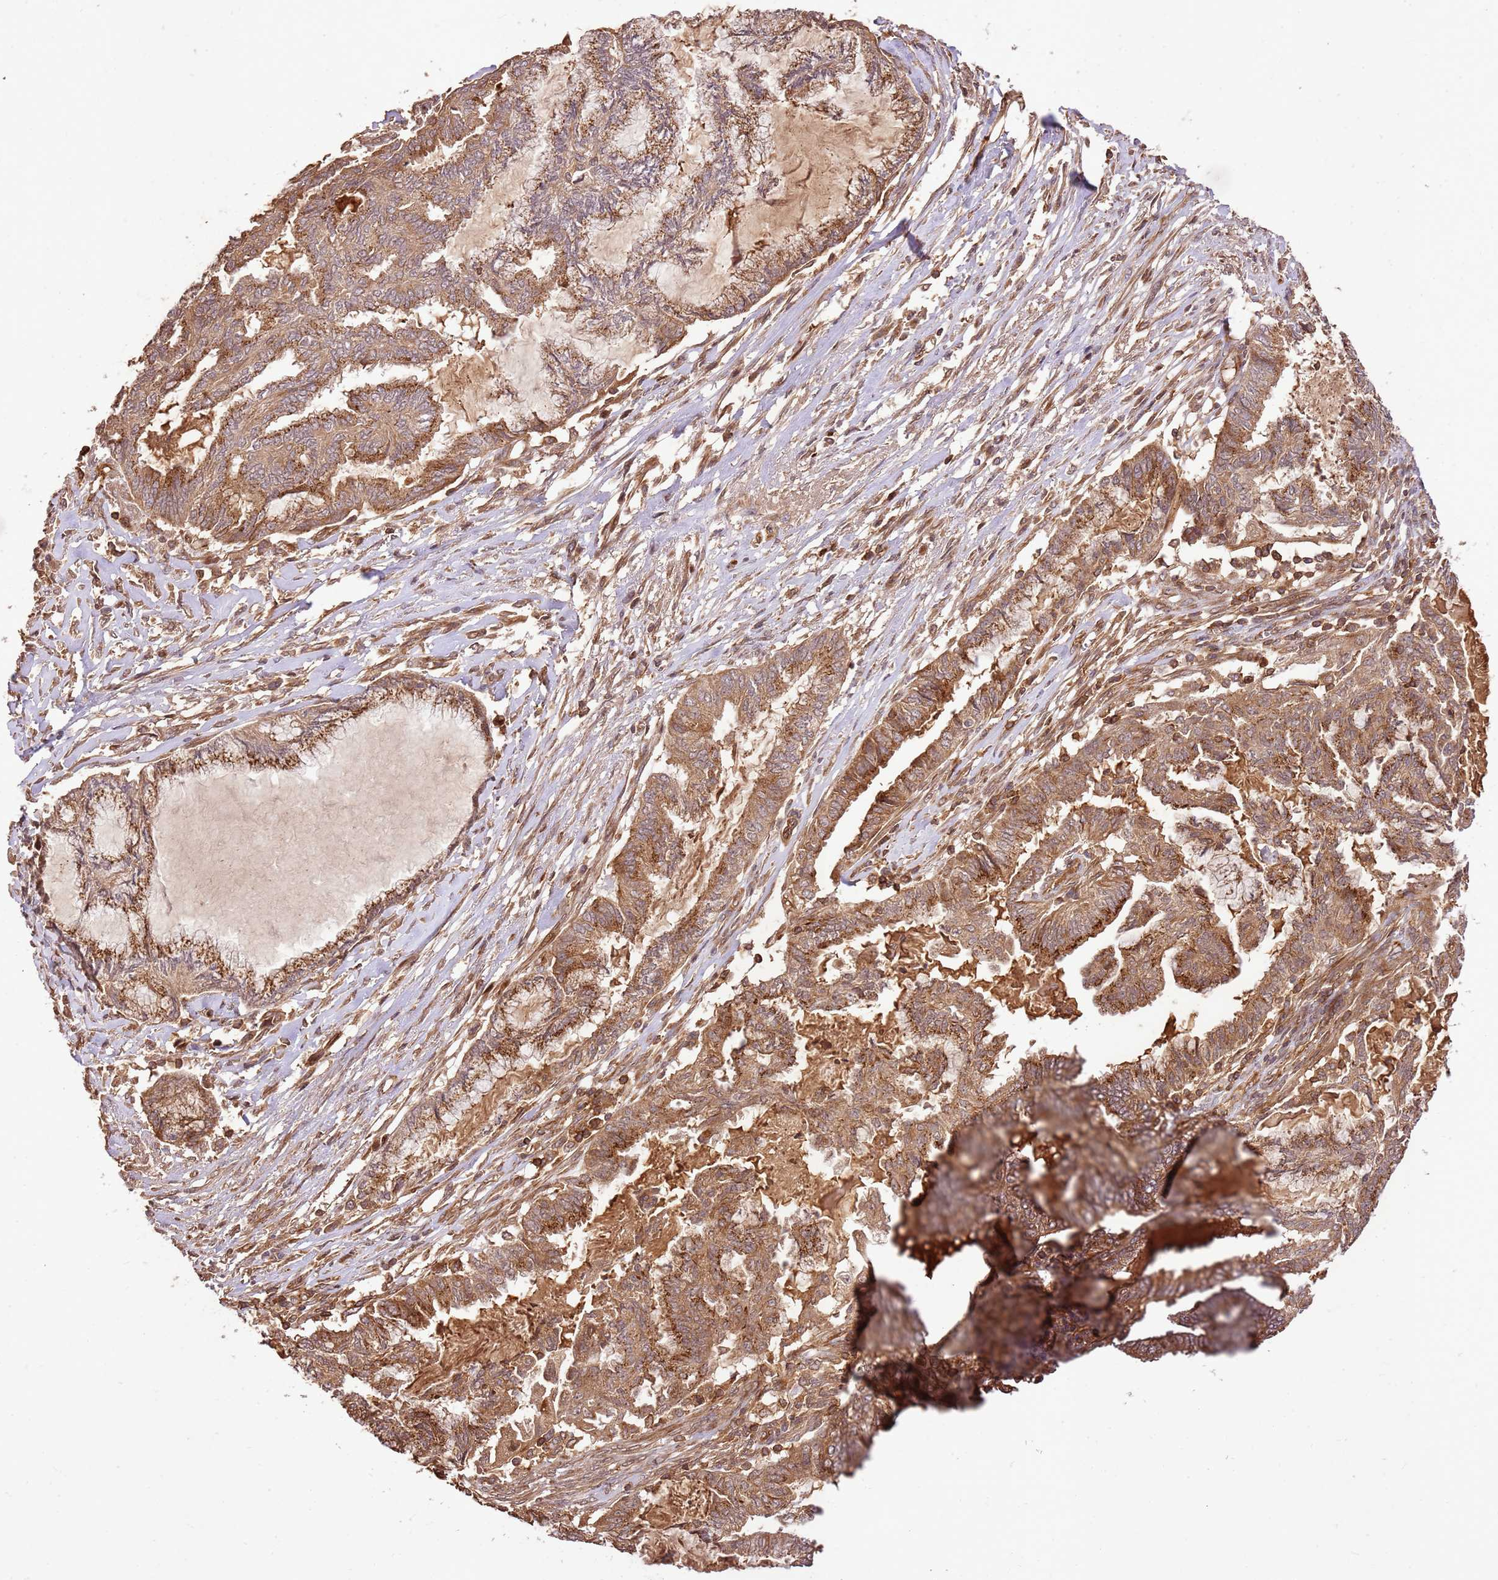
{"staining": {"intensity": "moderate", "quantity": ">75%", "location": "cytoplasmic/membranous"}, "tissue": "endometrial cancer", "cell_type": "Tumor cells", "image_type": "cancer", "snomed": [{"axis": "morphology", "description": "Adenocarcinoma, NOS"}, {"axis": "topography", "description": "Endometrium"}], "caption": "IHC (DAB) staining of endometrial cancer (adenocarcinoma) reveals moderate cytoplasmic/membranous protein positivity in about >75% of tumor cells. (IHC, brightfield microscopy, high magnification).", "gene": "KATNAL2", "patient": {"sex": "female", "age": 86}}